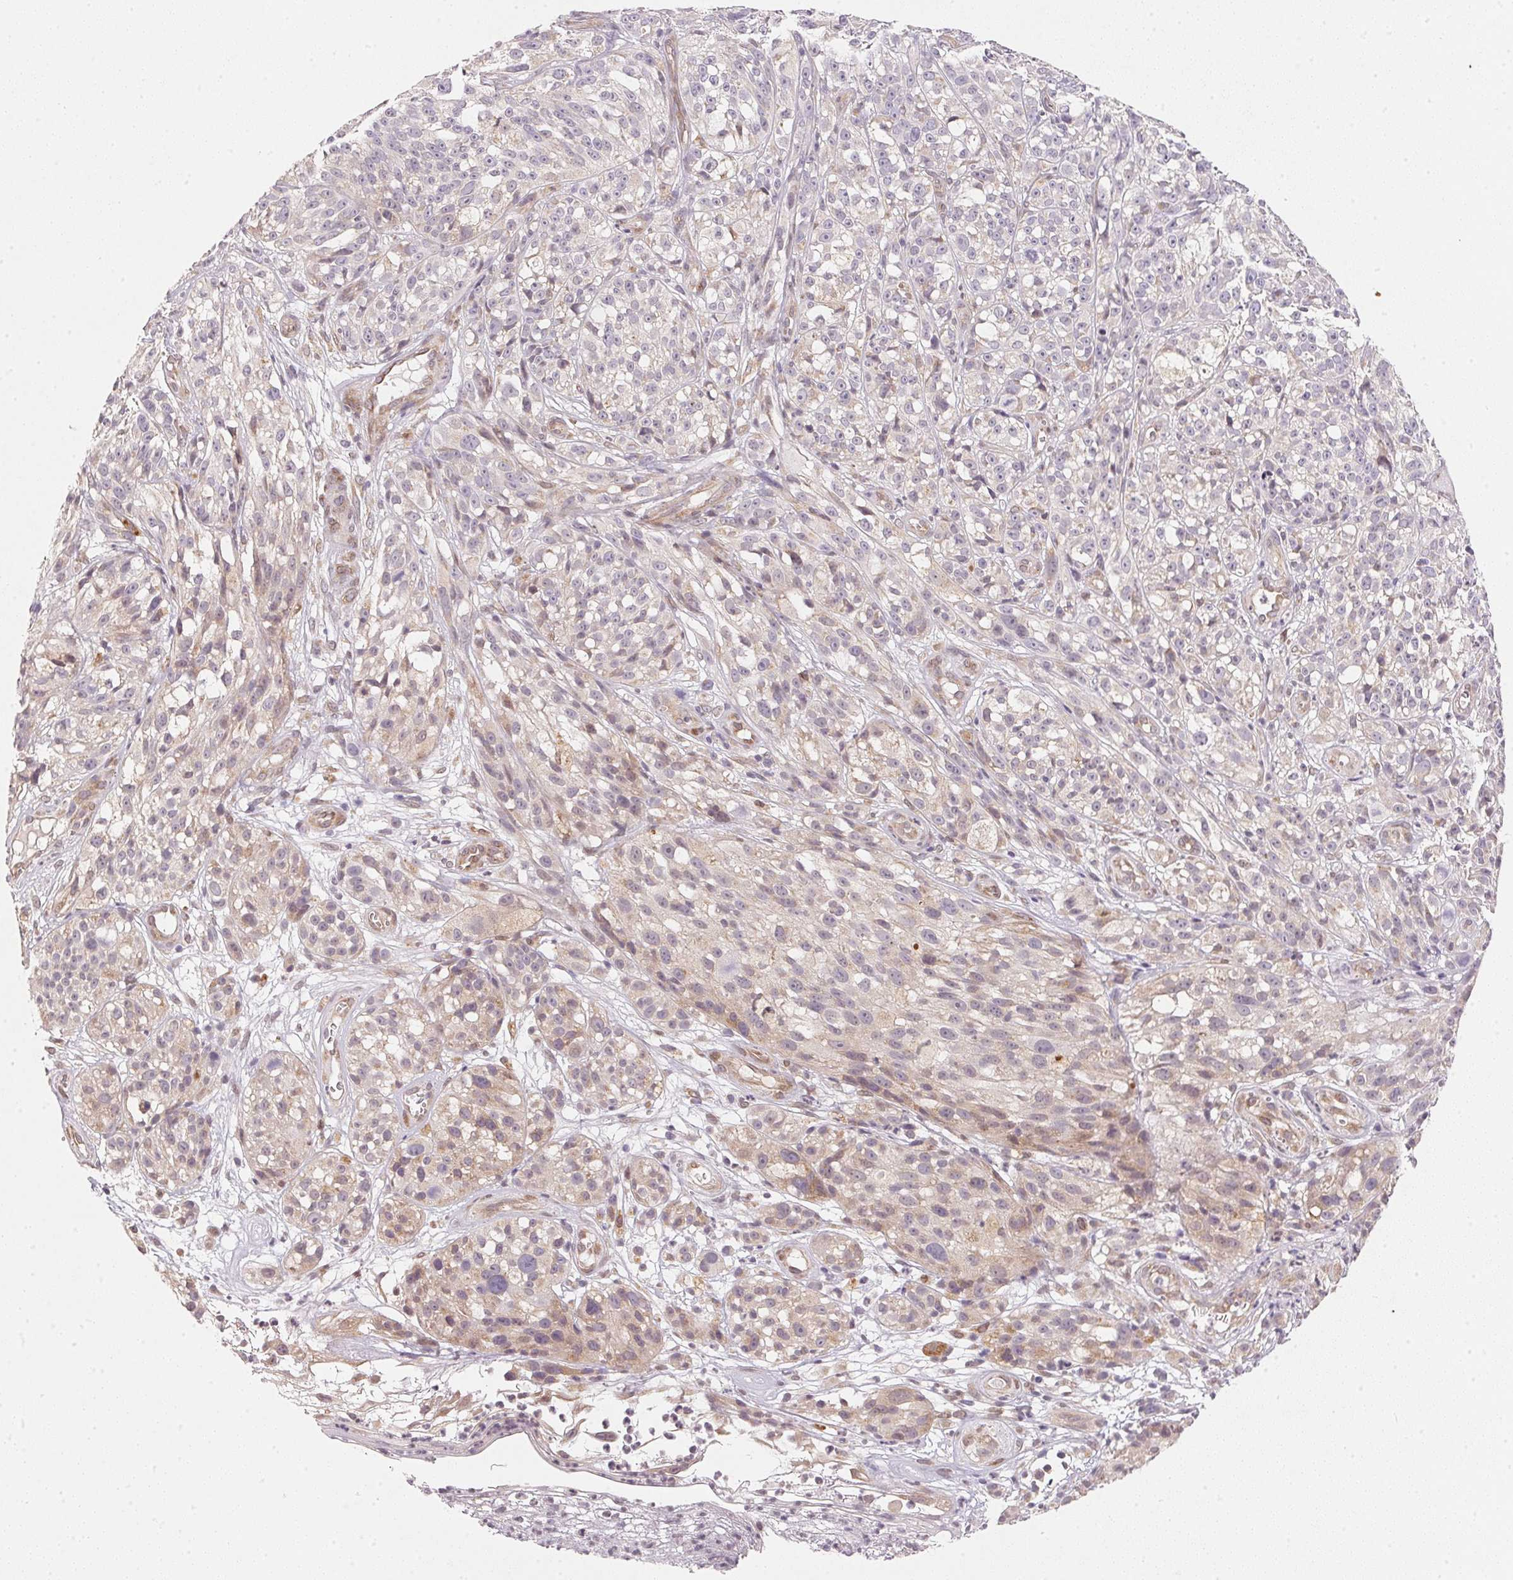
{"staining": {"intensity": "weak", "quantity": "<25%", "location": "cytoplasmic/membranous"}, "tissue": "melanoma", "cell_type": "Tumor cells", "image_type": "cancer", "snomed": [{"axis": "morphology", "description": "Malignant melanoma, NOS"}, {"axis": "topography", "description": "Skin"}], "caption": "Tumor cells show no significant protein expression in melanoma. (Stains: DAB (3,3'-diaminobenzidine) immunohistochemistry (IHC) with hematoxylin counter stain, Microscopy: brightfield microscopy at high magnification).", "gene": "EI24", "patient": {"sex": "female", "age": 85}}